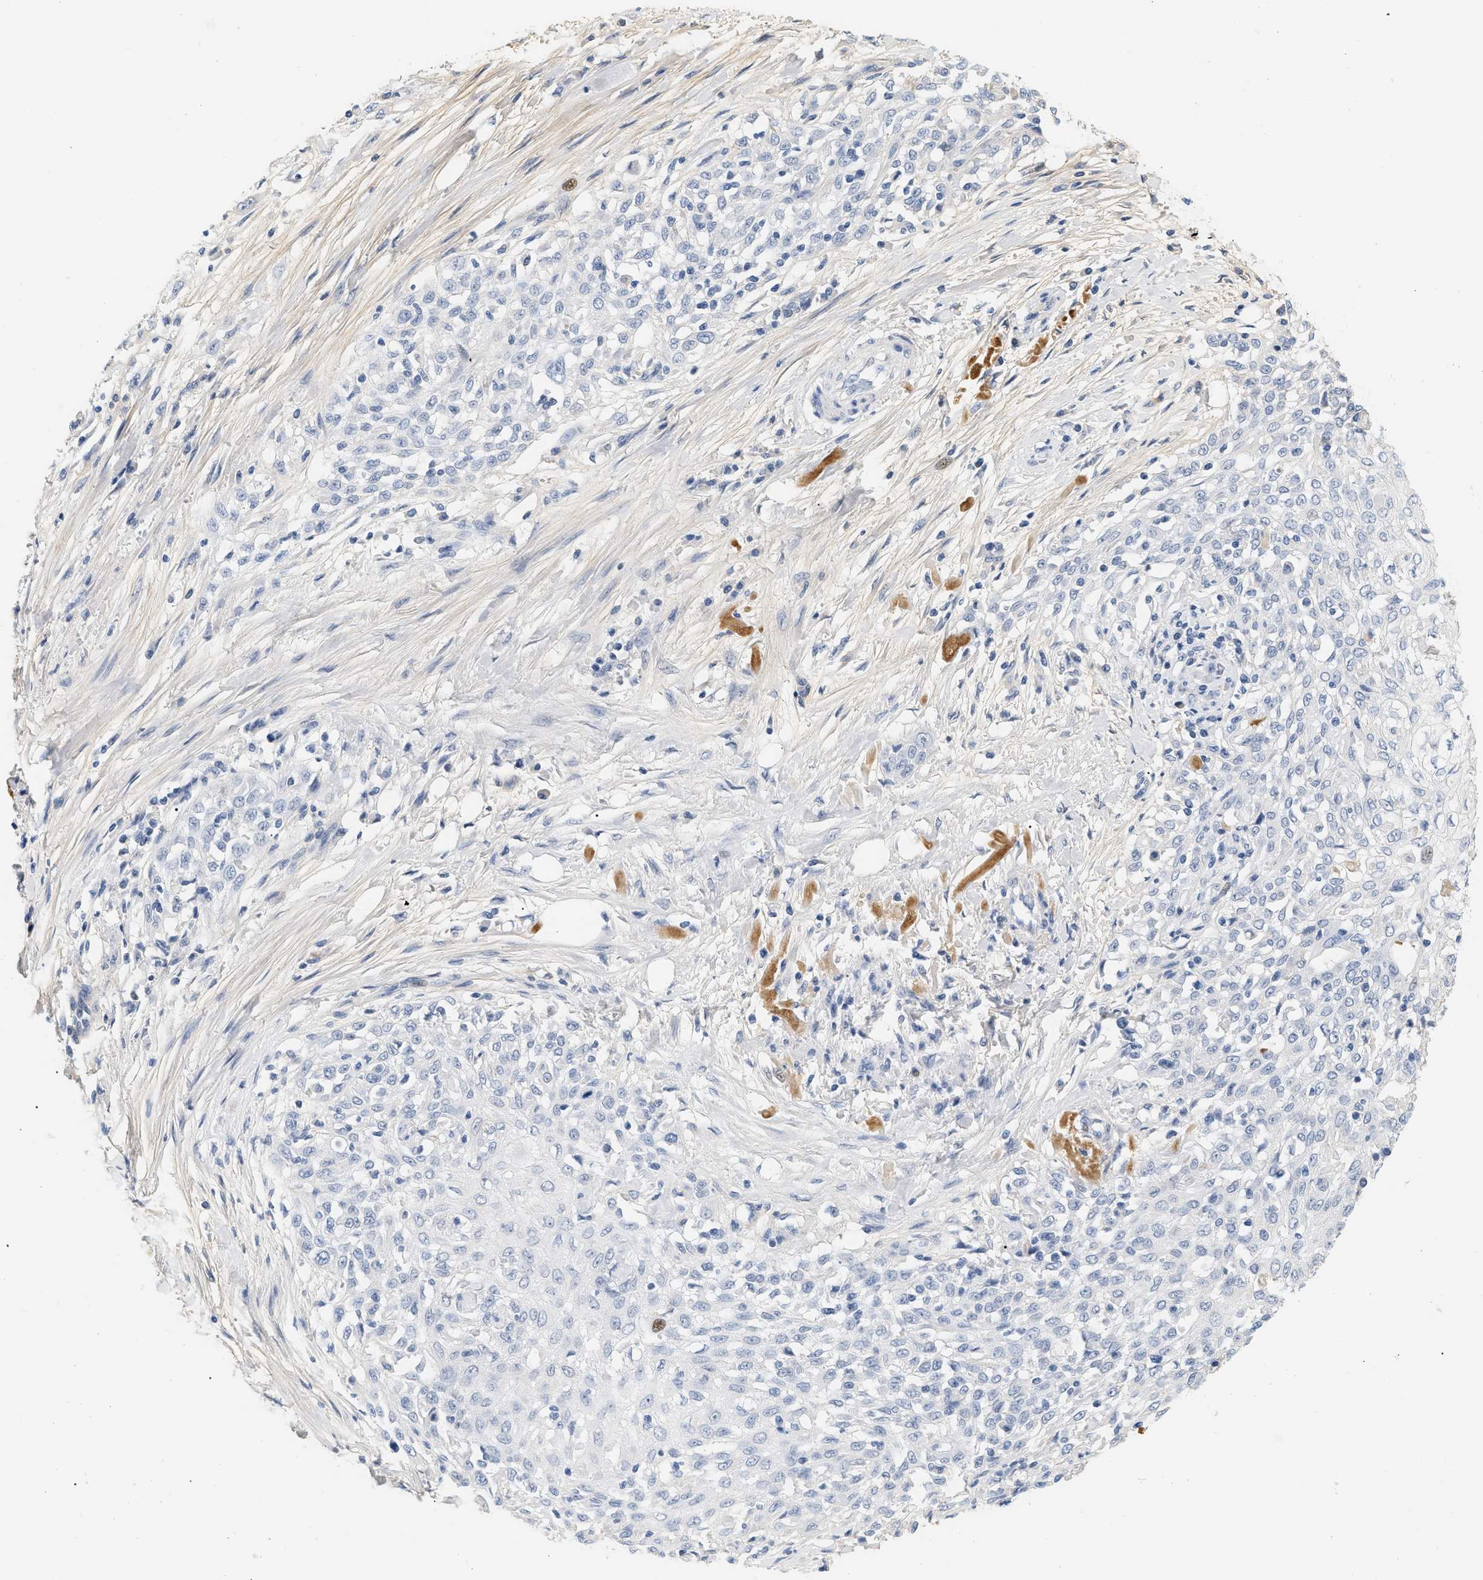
{"staining": {"intensity": "negative", "quantity": "none", "location": "none"}, "tissue": "skin cancer", "cell_type": "Tumor cells", "image_type": "cancer", "snomed": [{"axis": "morphology", "description": "Squamous cell carcinoma, NOS"}, {"axis": "morphology", "description": "Squamous cell carcinoma, metastatic, NOS"}, {"axis": "topography", "description": "Skin"}, {"axis": "topography", "description": "Lymph node"}], "caption": "DAB immunohistochemical staining of human skin cancer (squamous cell carcinoma) reveals no significant staining in tumor cells.", "gene": "CFH", "patient": {"sex": "male", "age": 75}}